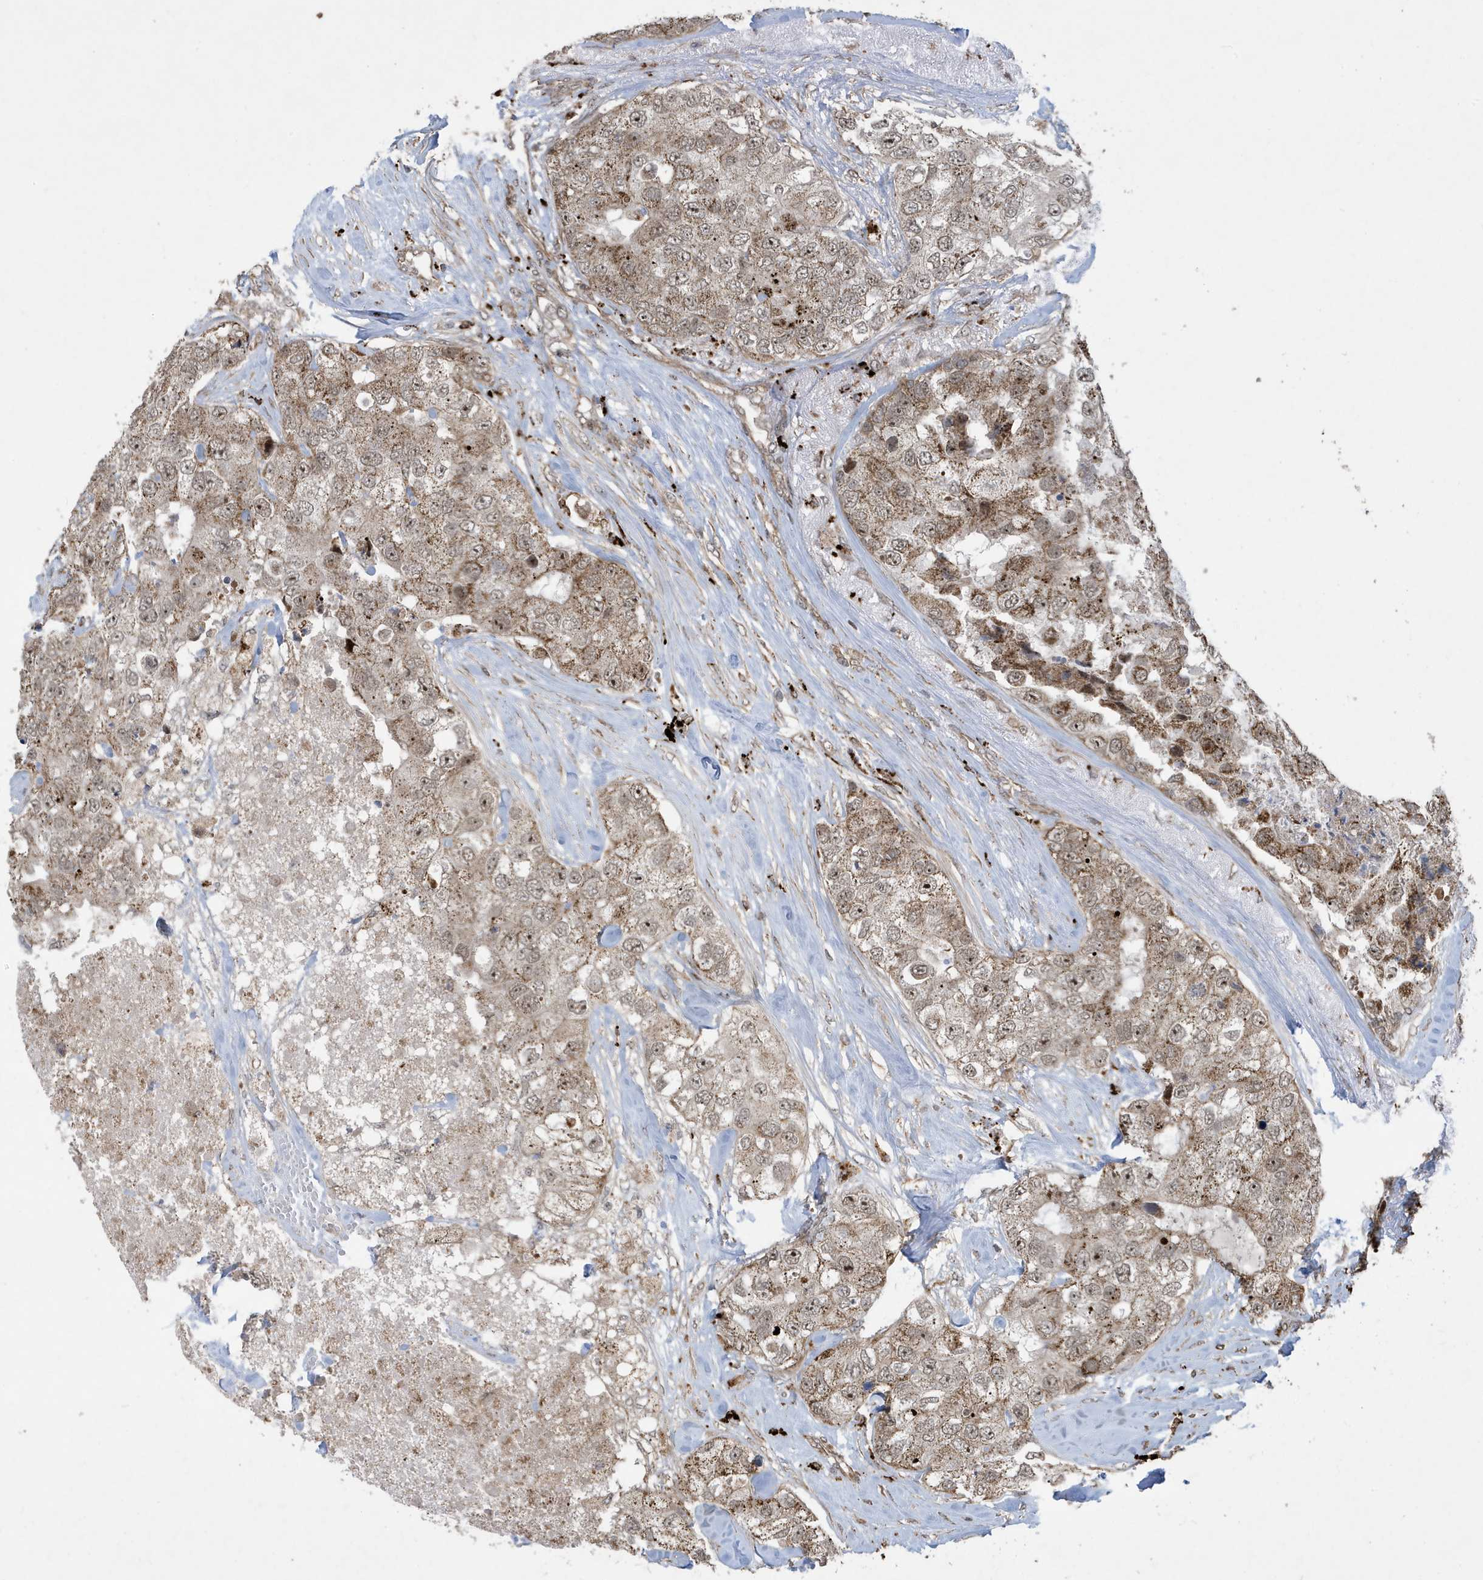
{"staining": {"intensity": "moderate", "quantity": "25%-75%", "location": "cytoplasmic/membranous"}, "tissue": "breast cancer", "cell_type": "Tumor cells", "image_type": "cancer", "snomed": [{"axis": "morphology", "description": "Duct carcinoma"}, {"axis": "topography", "description": "Breast"}], "caption": "Immunohistochemistry (IHC) image of neoplastic tissue: breast cancer stained using immunohistochemistry reveals medium levels of moderate protein expression localized specifically in the cytoplasmic/membranous of tumor cells, appearing as a cytoplasmic/membranous brown color.", "gene": "FAM9B", "patient": {"sex": "female", "age": 62}}